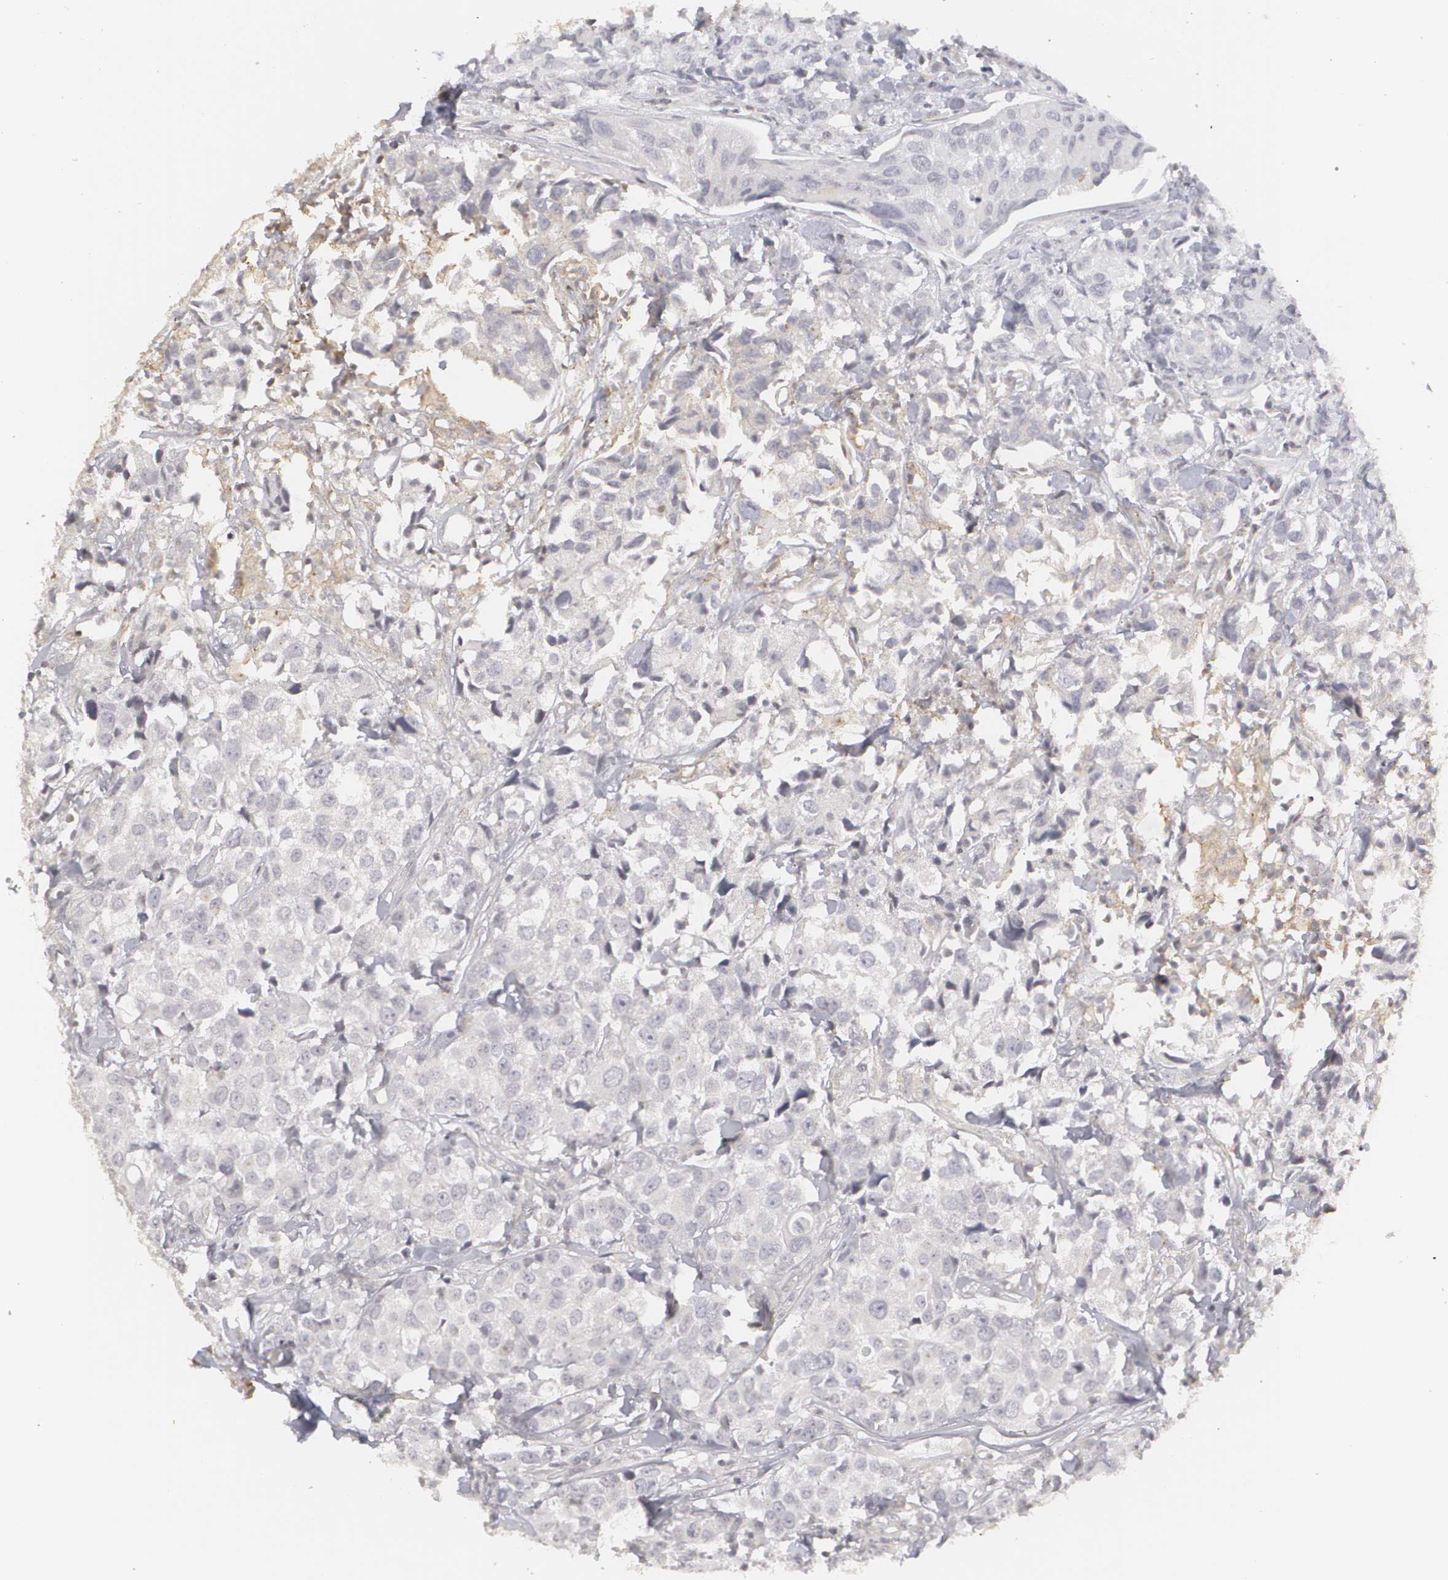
{"staining": {"intensity": "negative", "quantity": "none", "location": "none"}, "tissue": "urothelial cancer", "cell_type": "Tumor cells", "image_type": "cancer", "snomed": [{"axis": "morphology", "description": "Urothelial carcinoma, High grade"}, {"axis": "topography", "description": "Urinary bladder"}], "caption": "Urothelial cancer was stained to show a protein in brown. There is no significant staining in tumor cells. (DAB (3,3'-diaminobenzidine) immunohistochemistry visualized using brightfield microscopy, high magnification).", "gene": "CLDN2", "patient": {"sex": "female", "age": 75}}